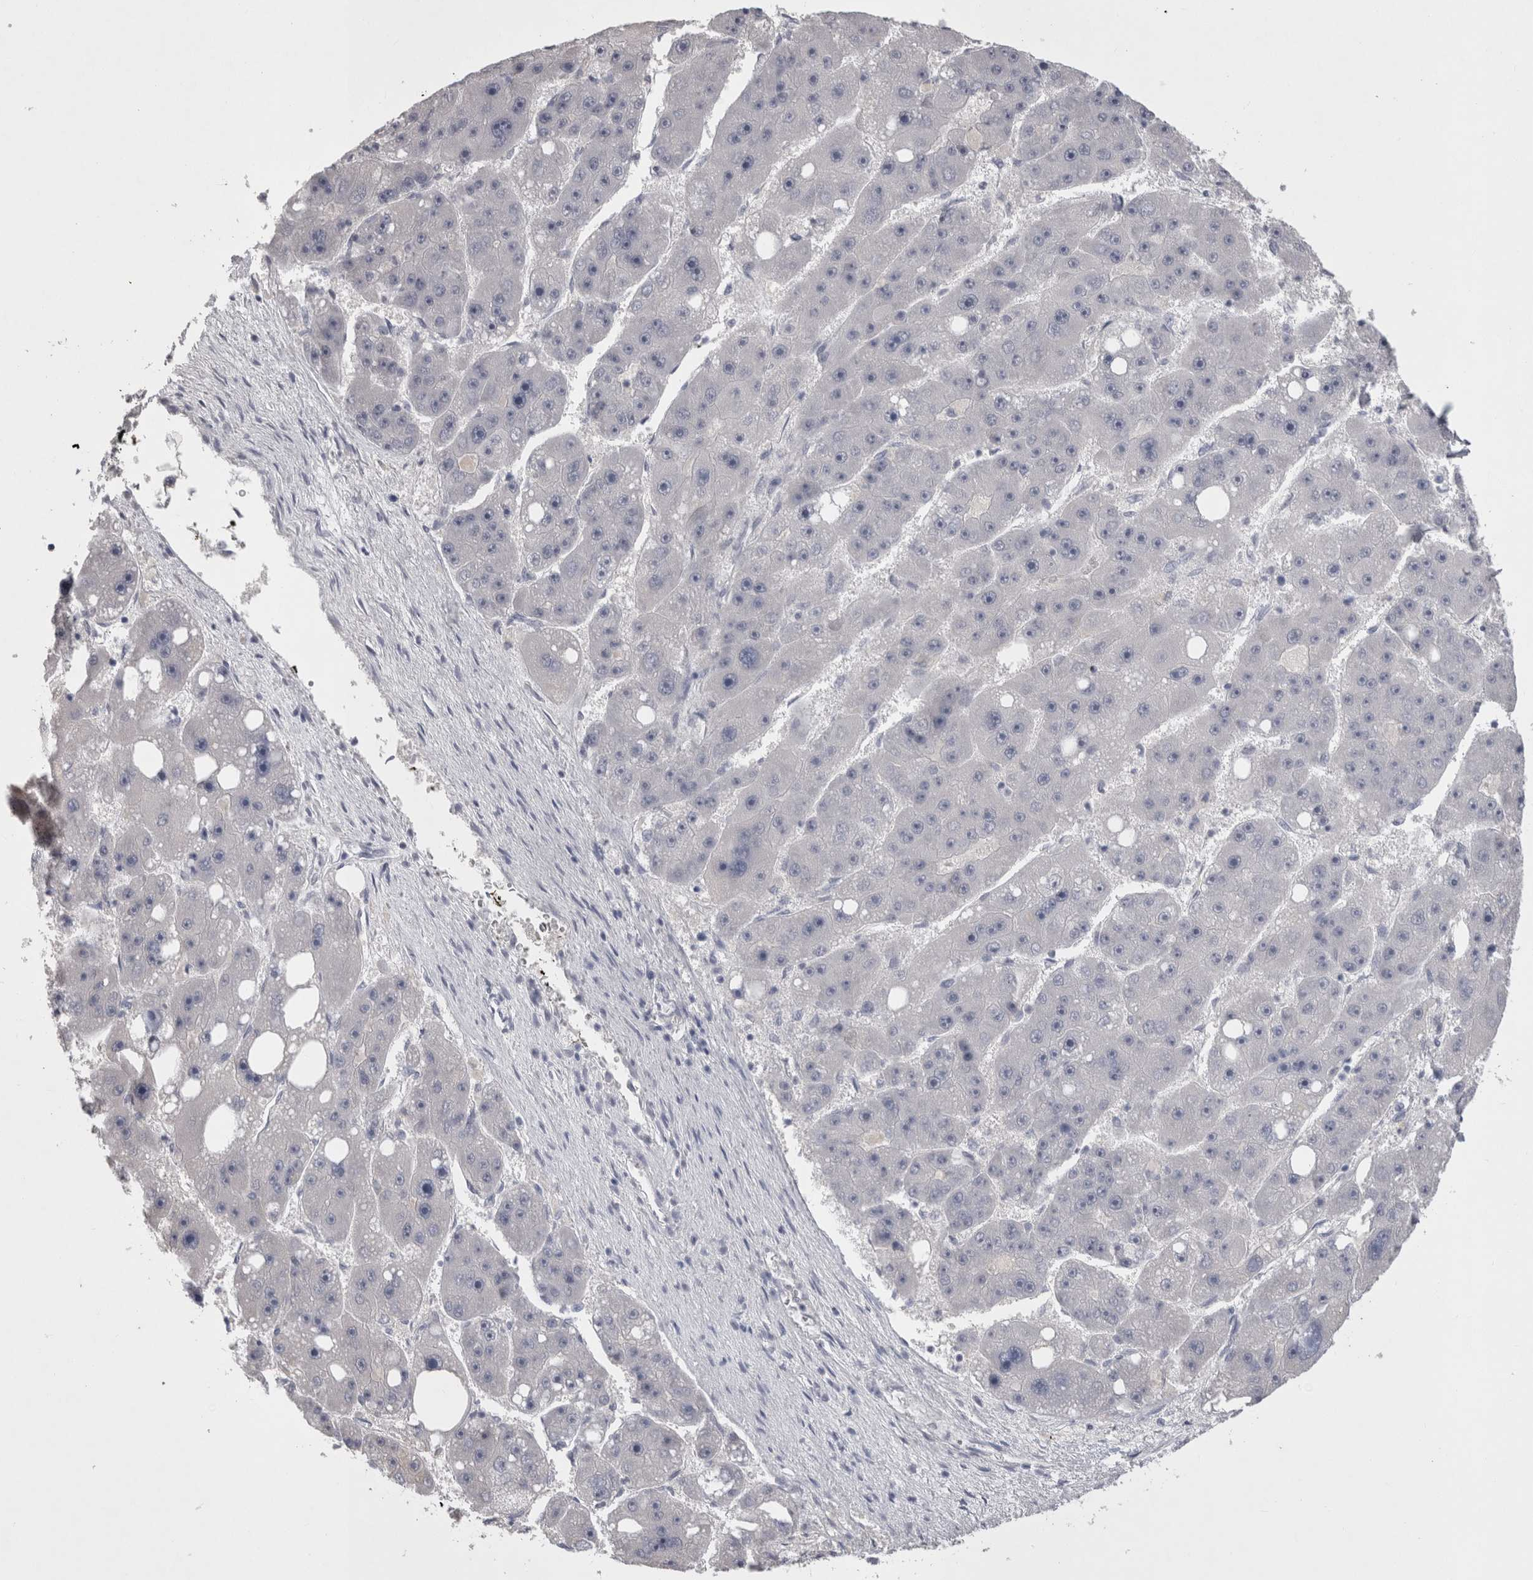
{"staining": {"intensity": "negative", "quantity": "none", "location": "none"}, "tissue": "liver cancer", "cell_type": "Tumor cells", "image_type": "cancer", "snomed": [{"axis": "morphology", "description": "Carcinoma, Hepatocellular, NOS"}, {"axis": "topography", "description": "Liver"}], "caption": "Liver cancer stained for a protein using immunohistochemistry (IHC) reveals no expression tumor cells.", "gene": "ADAM2", "patient": {"sex": "female", "age": 61}}